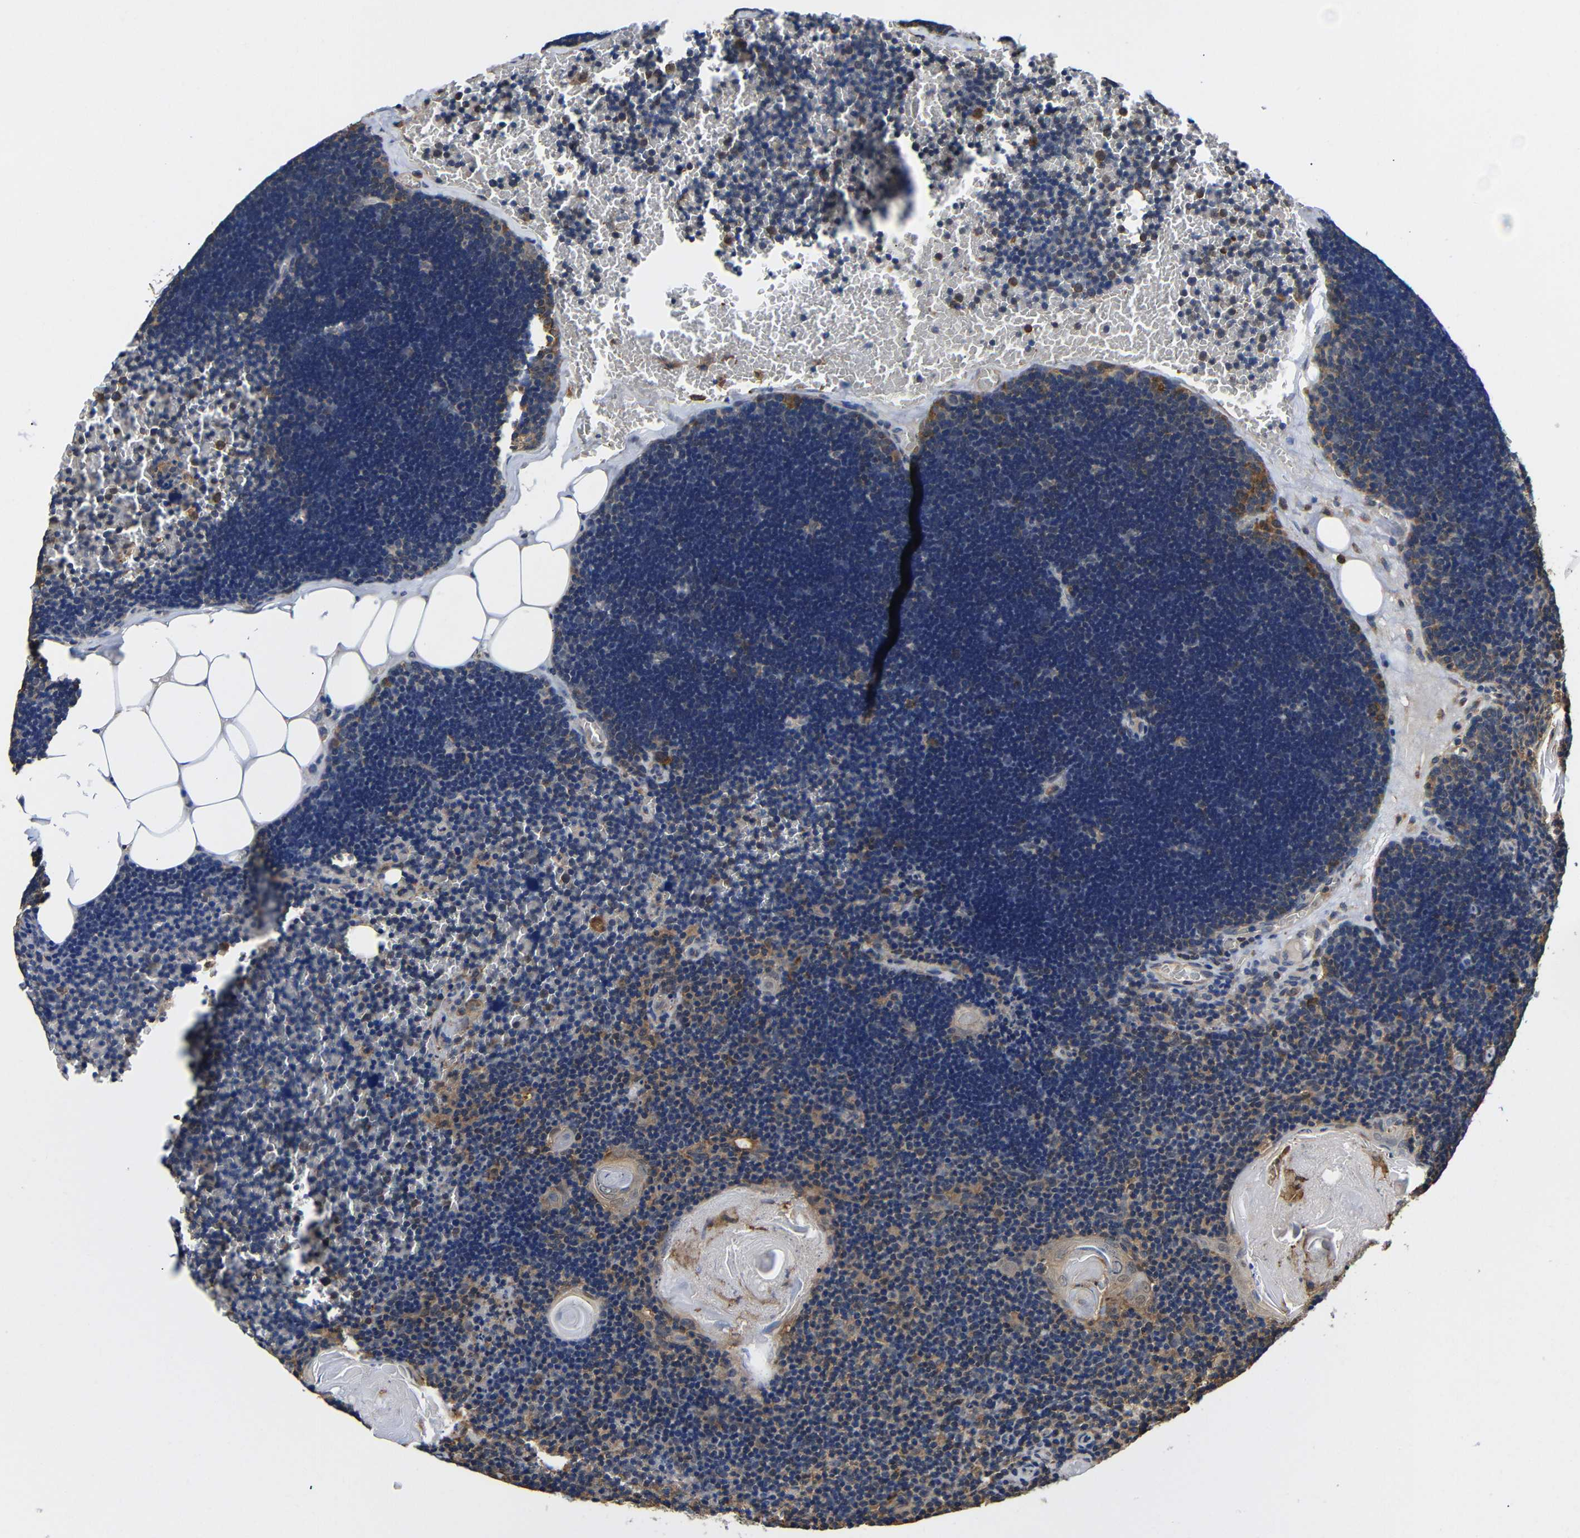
{"staining": {"intensity": "weak", "quantity": ">75%", "location": "cytoplasmic/membranous"}, "tissue": "lymph node", "cell_type": "Germinal center cells", "image_type": "normal", "snomed": [{"axis": "morphology", "description": "Normal tissue, NOS"}, {"axis": "topography", "description": "Lymph node"}], "caption": "This image exhibits immunohistochemistry staining of benign lymph node, with low weak cytoplasmic/membranous staining in approximately >75% of germinal center cells.", "gene": "LRRCC1", "patient": {"sex": "male", "age": 33}}